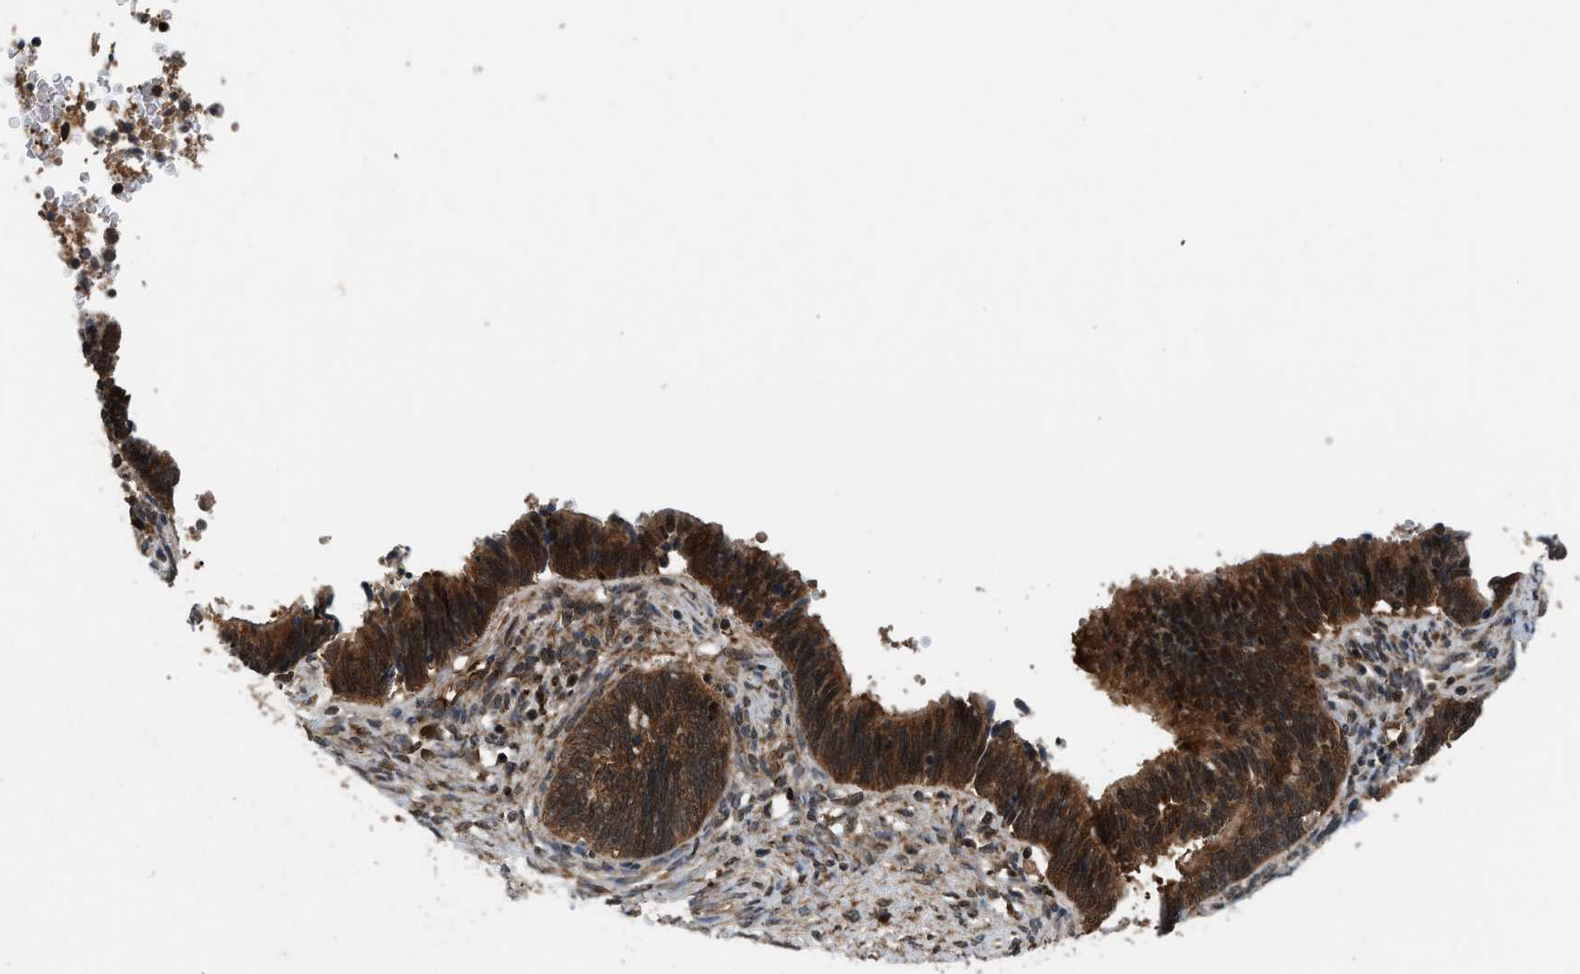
{"staining": {"intensity": "strong", "quantity": ">75%", "location": "cytoplasmic/membranous,nuclear"}, "tissue": "cervical cancer", "cell_type": "Tumor cells", "image_type": "cancer", "snomed": [{"axis": "morphology", "description": "Adenocarcinoma, NOS"}, {"axis": "topography", "description": "Cervix"}], "caption": "Immunohistochemistry of cervical cancer reveals high levels of strong cytoplasmic/membranous and nuclear staining in about >75% of tumor cells.", "gene": "OXSR1", "patient": {"sex": "female", "age": 44}}